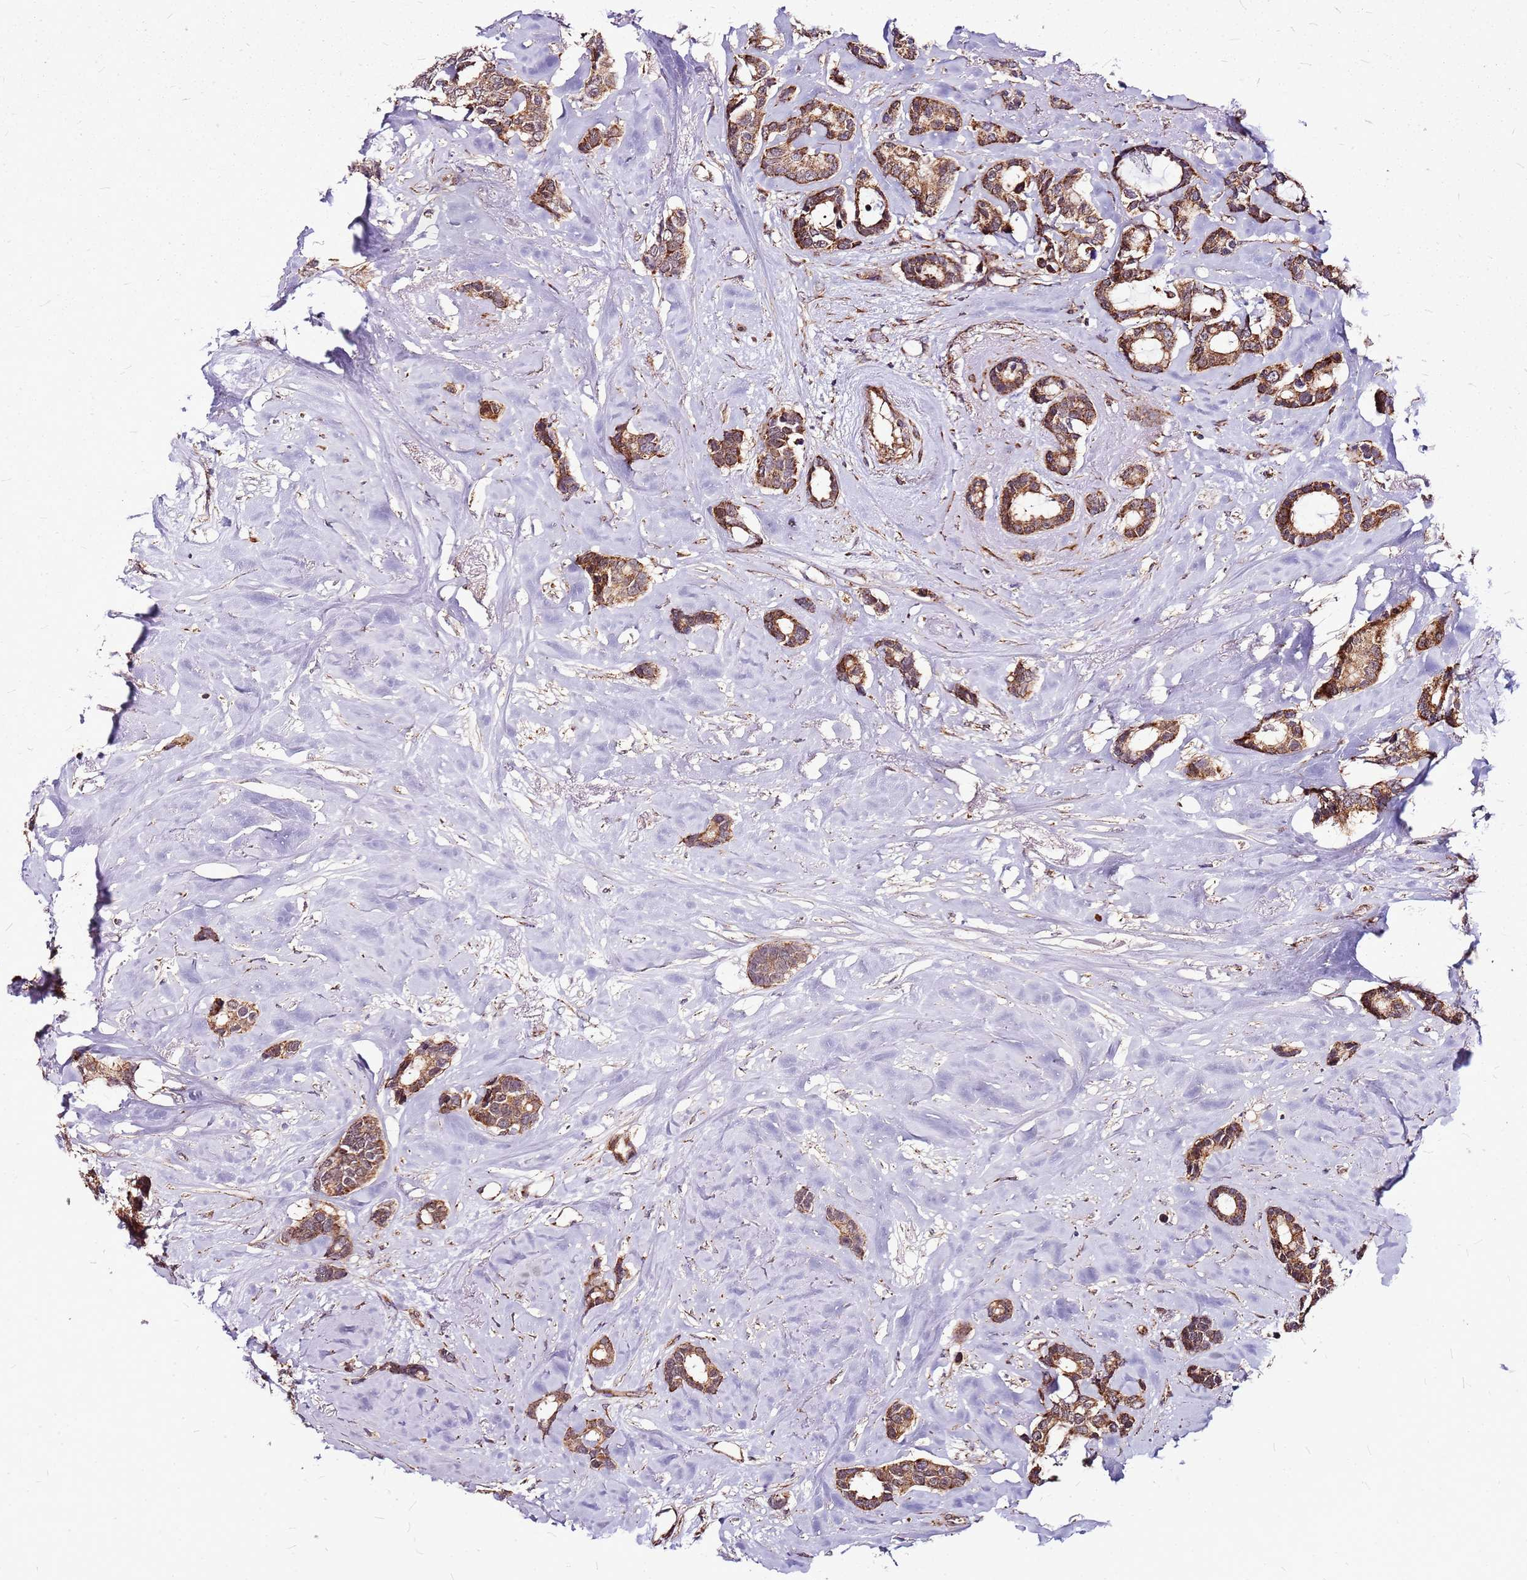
{"staining": {"intensity": "moderate", "quantity": ">75%", "location": "cytoplasmic/membranous"}, "tissue": "breast cancer", "cell_type": "Tumor cells", "image_type": "cancer", "snomed": [{"axis": "morphology", "description": "Duct carcinoma"}, {"axis": "topography", "description": "Breast"}], "caption": "Tumor cells reveal moderate cytoplasmic/membranous positivity in about >75% of cells in breast cancer (invasive ductal carcinoma).", "gene": "OR51T1", "patient": {"sex": "female", "age": 87}}